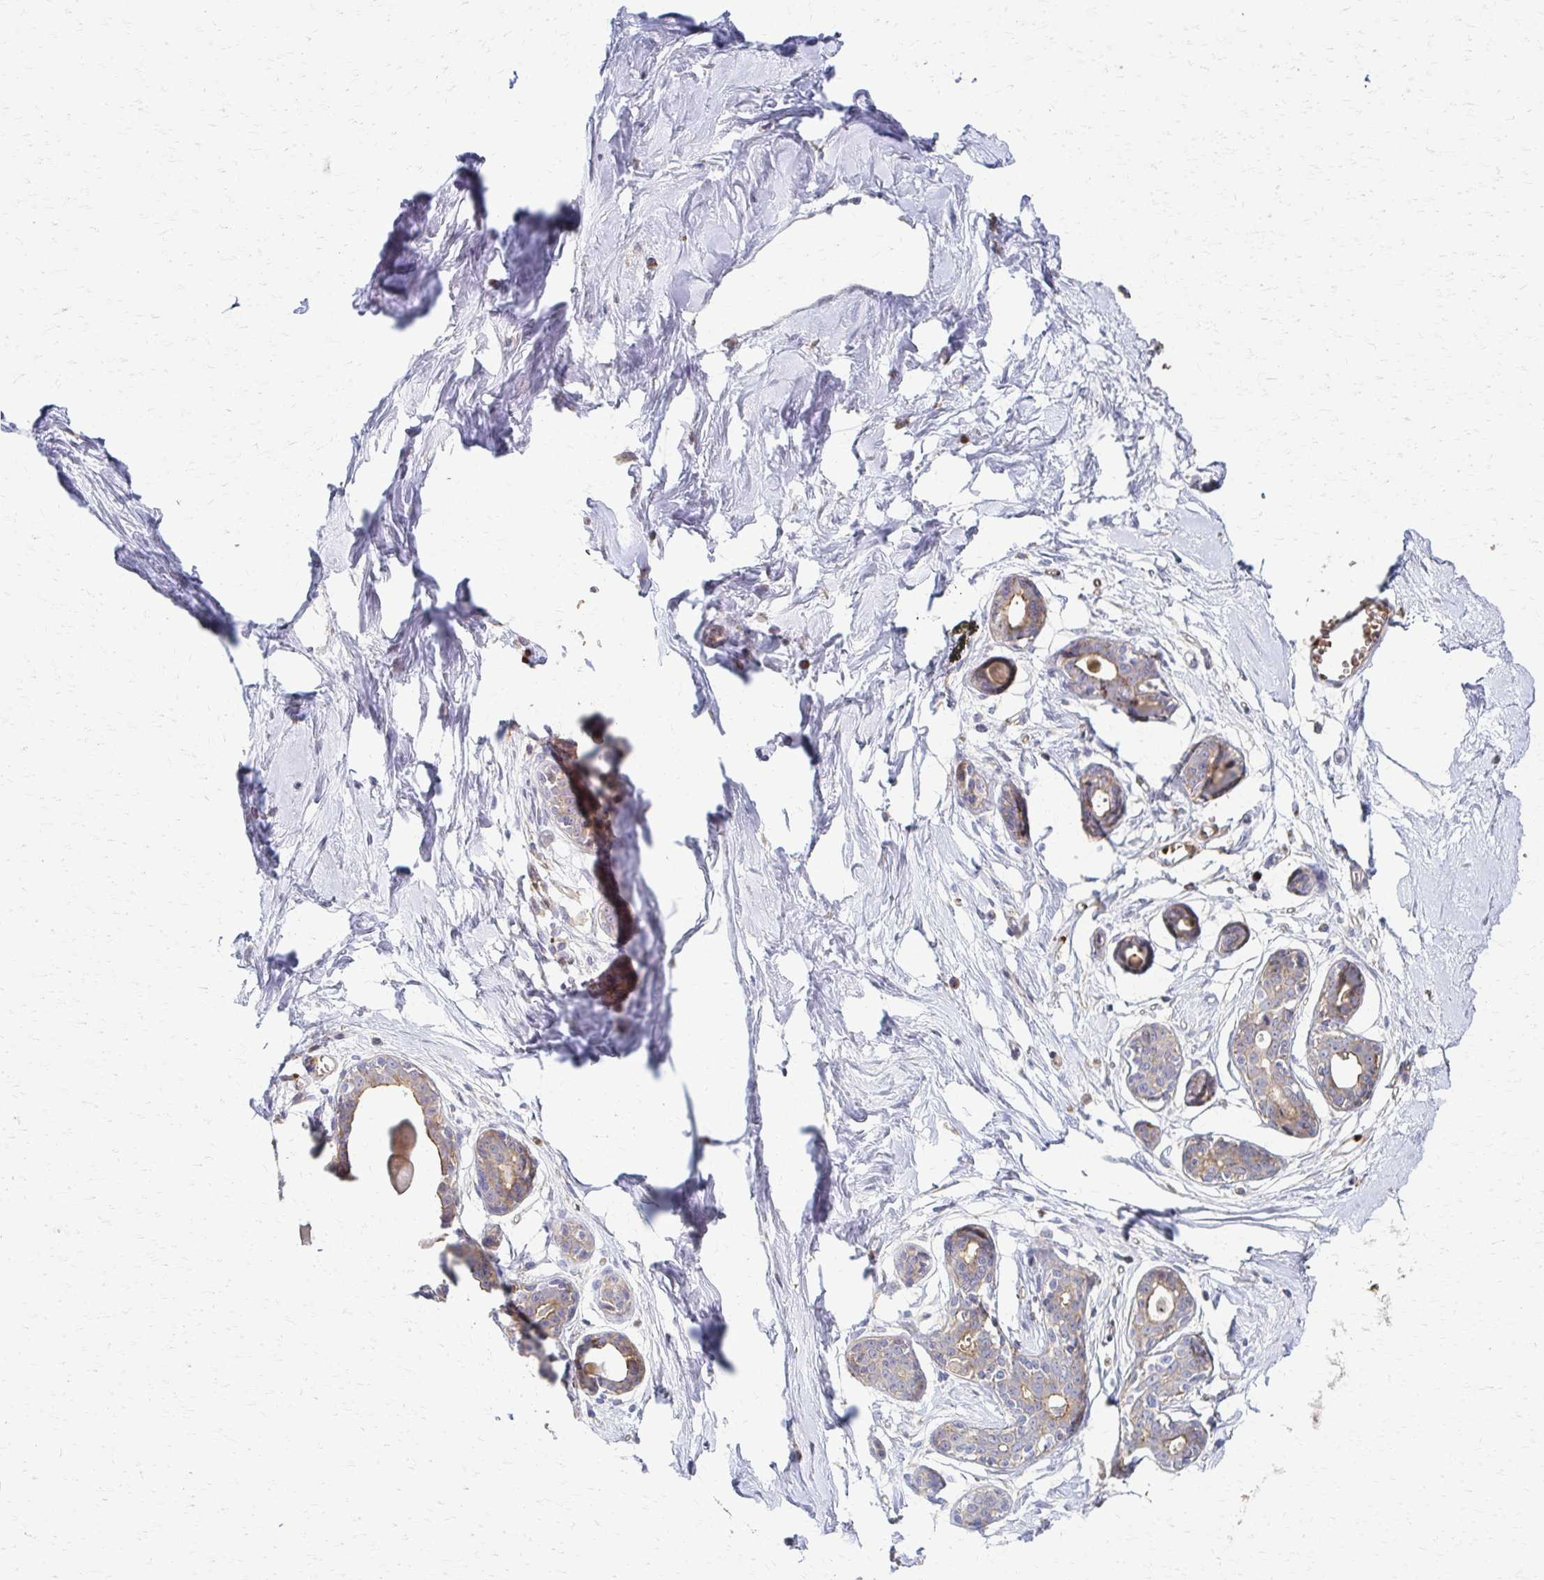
{"staining": {"intensity": "negative", "quantity": "none", "location": "none"}, "tissue": "breast", "cell_type": "Adipocytes", "image_type": "normal", "snomed": [{"axis": "morphology", "description": "Normal tissue, NOS"}, {"axis": "topography", "description": "Breast"}], "caption": "Immunohistochemistry (IHC) photomicrograph of normal breast: breast stained with DAB (3,3'-diaminobenzidine) demonstrates no significant protein staining in adipocytes. Nuclei are stained in blue.", "gene": "SKA2", "patient": {"sex": "female", "age": 45}}